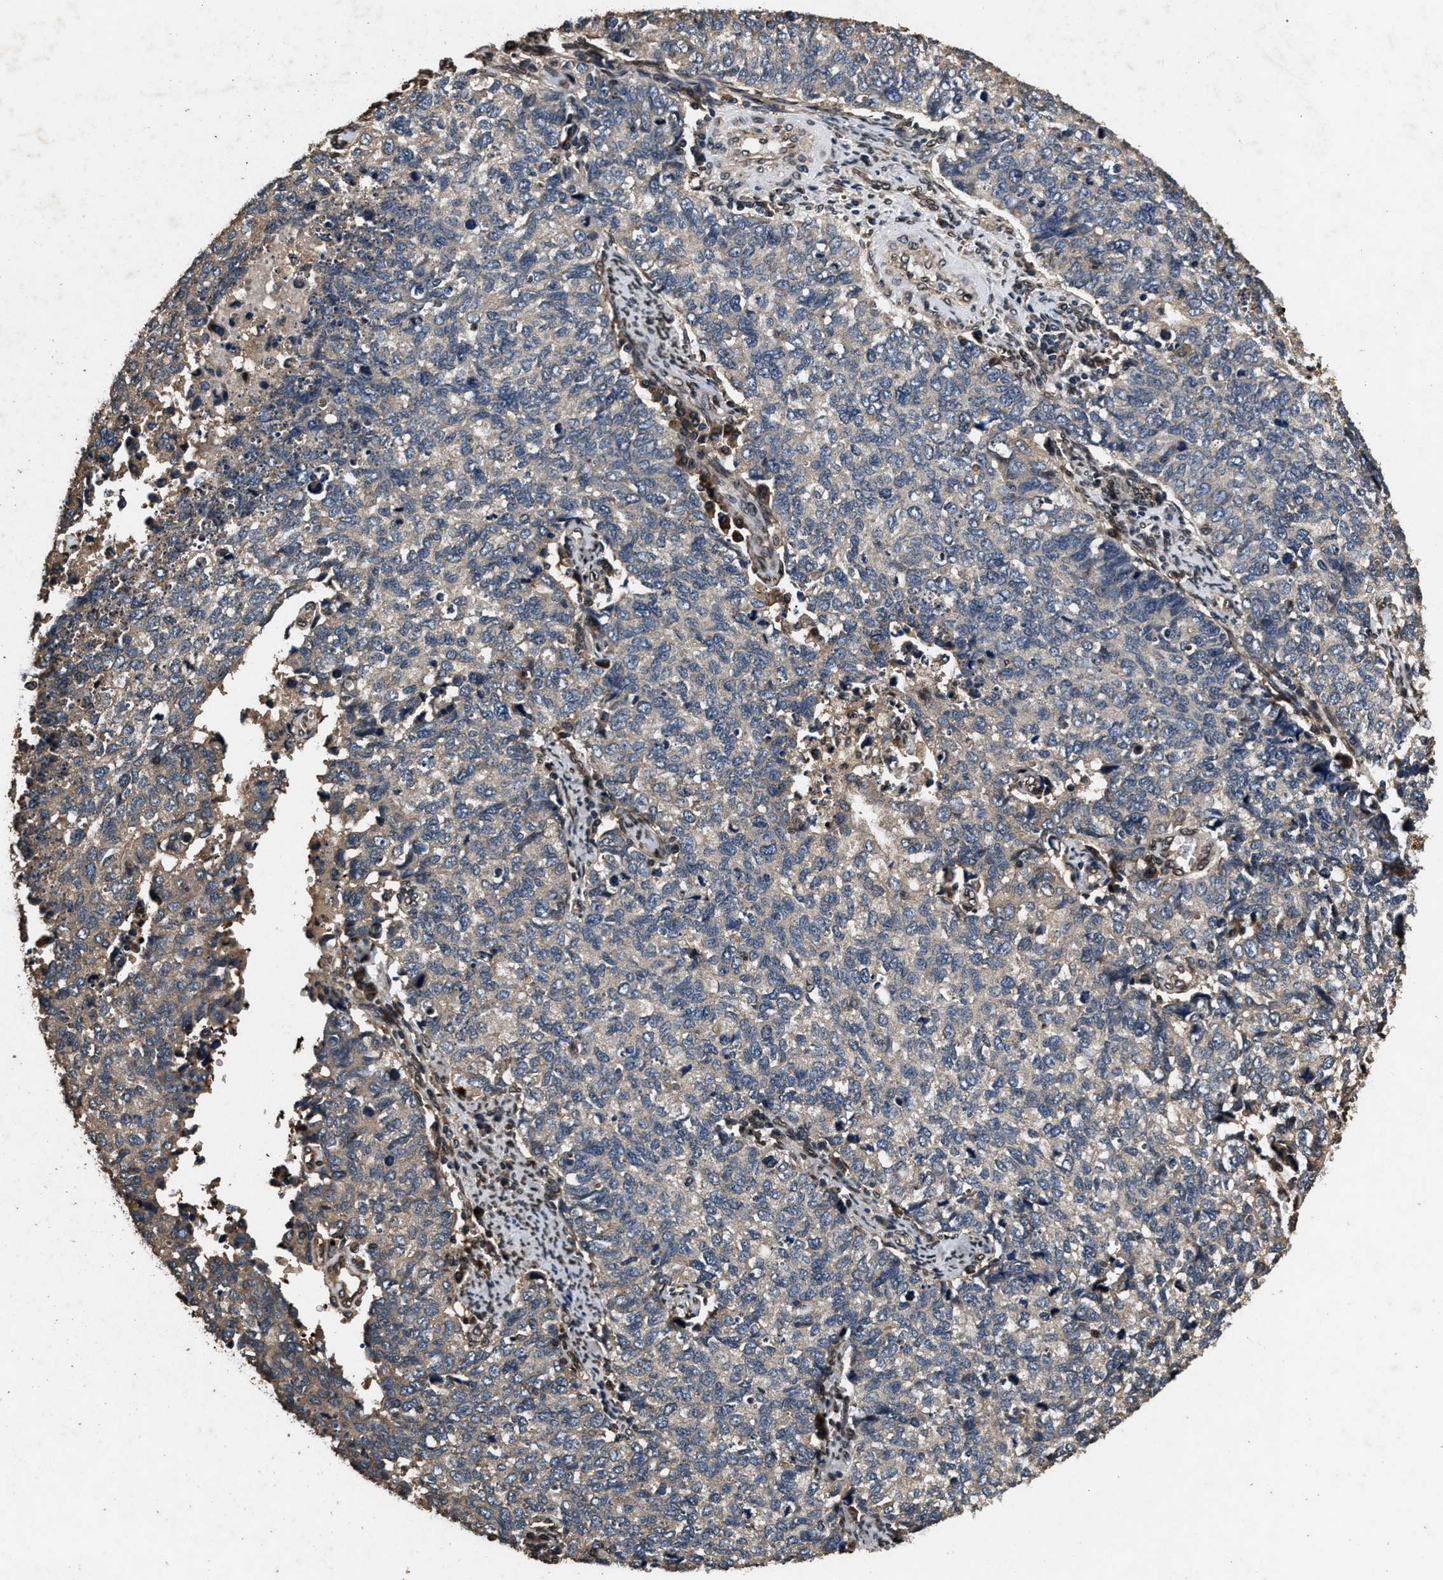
{"staining": {"intensity": "weak", "quantity": "<25%", "location": "cytoplasmic/membranous"}, "tissue": "cervical cancer", "cell_type": "Tumor cells", "image_type": "cancer", "snomed": [{"axis": "morphology", "description": "Squamous cell carcinoma, NOS"}, {"axis": "topography", "description": "Cervix"}], "caption": "The photomicrograph demonstrates no significant staining in tumor cells of cervical cancer. (IHC, brightfield microscopy, high magnification).", "gene": "ACCS", "patient": {"sex": "female", "age": 63}}